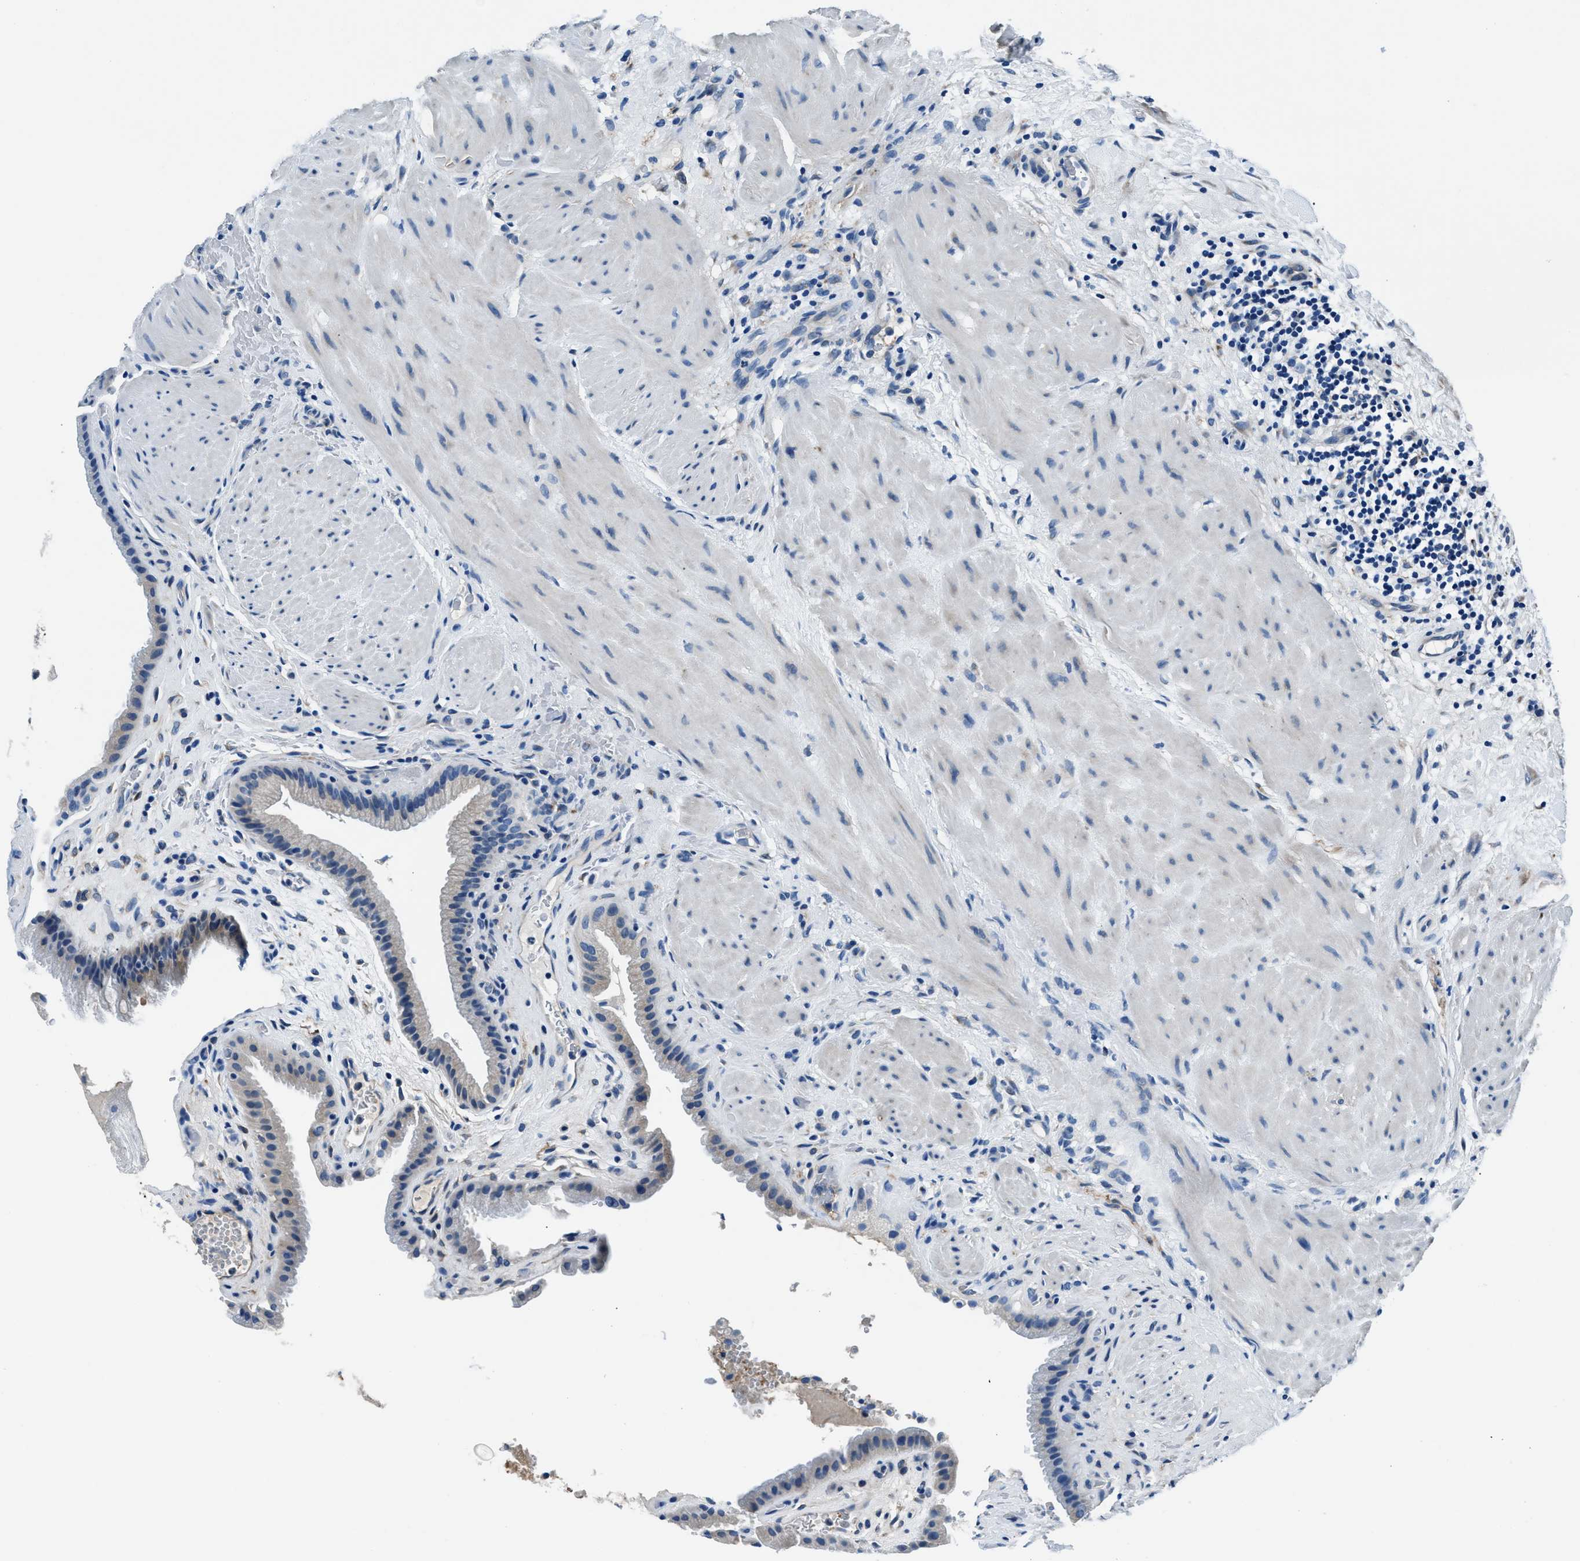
{"staining": {"intensity": "negative", "quantity": "none", "location": "none"}, "tissue": "gallbladder", "cell_type": "Glandular cells", "image_type": "normal", "snomed": [{"axis": "morphology", "description": "Normal tissue, NOS"}, {"axis": "topography", "description": "Gallbladder"}], "caption": "A micrograph of human gallbladder is negative for staining in glandular cells.", "gene": "PRTFDC1", "patient": {"sex": "male", "age": 49}}